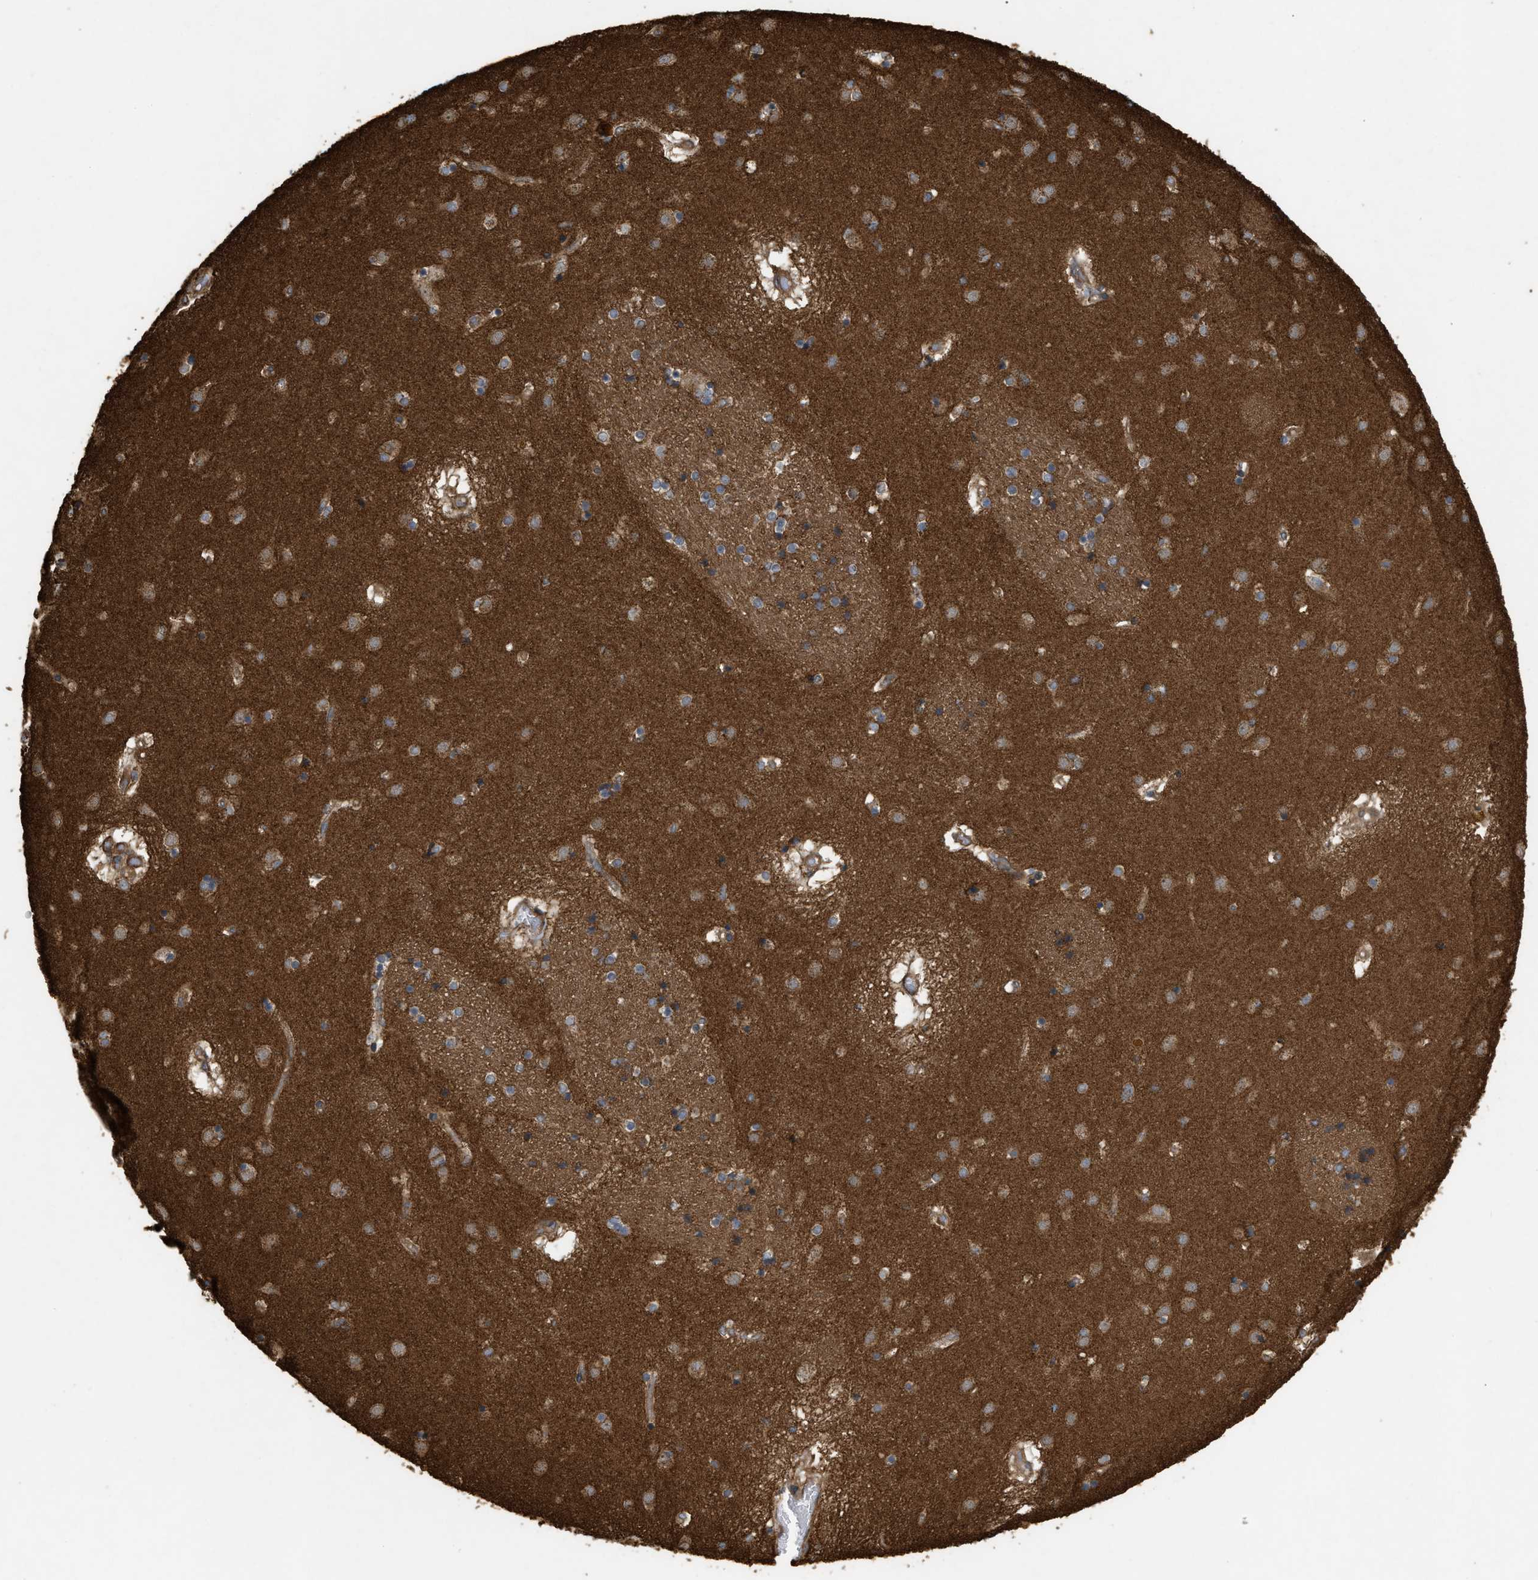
{"staining": {"intensity": "moderate", "quantity": ">75%", "location": "cytoplasmic/membranous"}, "tissue": "caudate", "cell_type": "Glial cells", "image_type": "normal", "snomed": [{"axis": "morphology", "description": "Normal tissue, NOS"}, {"axis": "topography", "description": "Lateral ventricle wall"}], "caption": "Immunohistochemistry (IHC) image of normal human caudate stained for a protein (brown), which reveals medium levels of moderate cytoplasmic/membranous expression in about >75% of glial cells.", "gene": "GNB4", "patient": {"sex": "male", "age": 70}}